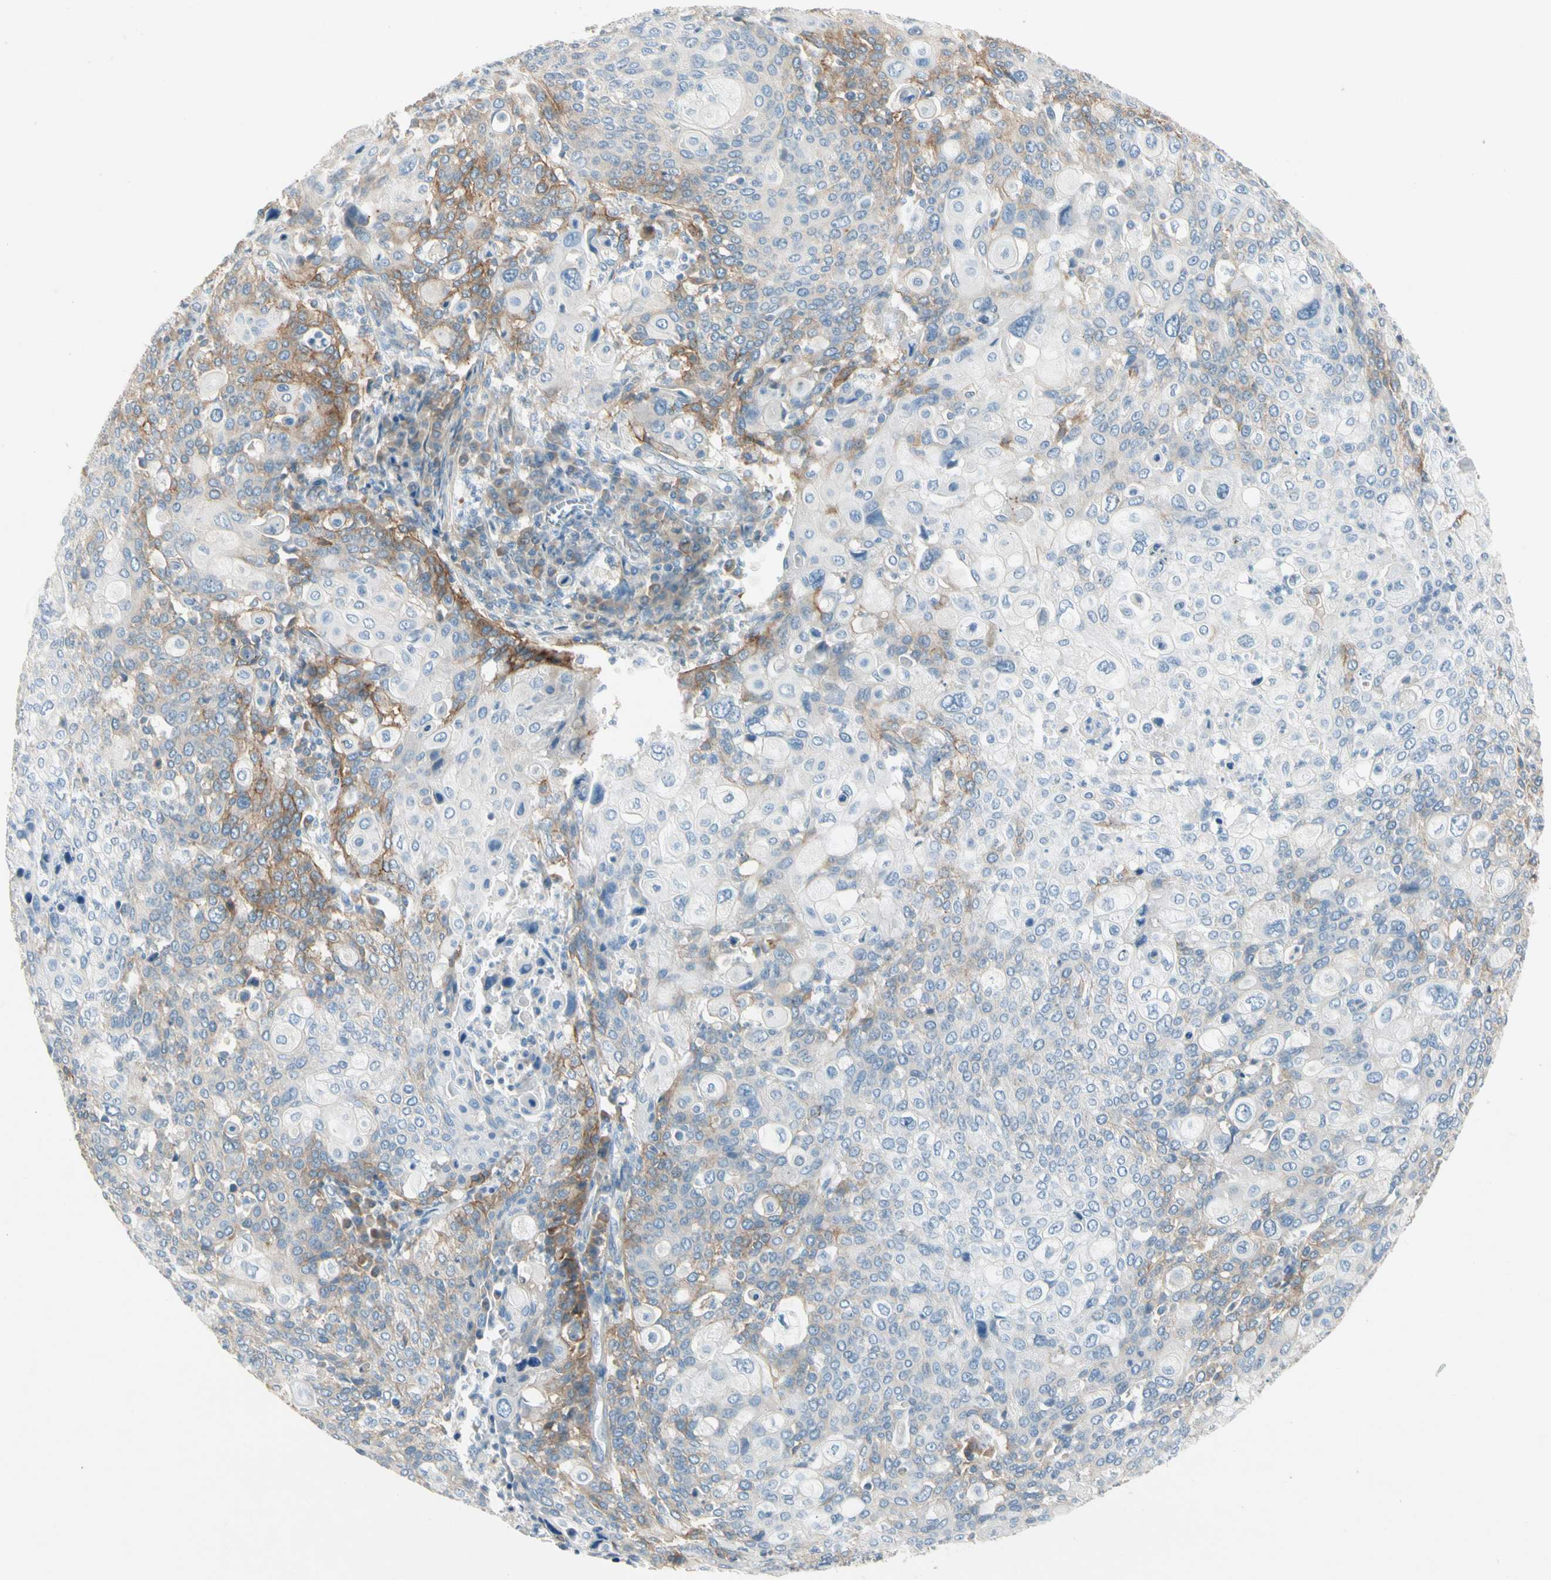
{"staining": {"intensity": "moderate", "quantity": "<25%", "location": "cytoplasmic/membranous"}, "tissue": "cervical cancer", "cell_type": "Tumor cells", "image_type": "cancer", "snomed": [{"axis": "morphology", "description": "Squamous cell carcinoma, NOS"}, {"axis": "topography", "description": "Cervix"}], "caption": "Immunohistochemistry (DAB (3,3'-diaminobenzidine)) staining of human cervical cancer (squamous cell carcinoma) exhibits moderate cytoplasmic/membranous protein staining in approximately <25% of tumor cells. (DAB = brown stain, brightfield microscopy at high magnification).", "gene": "ITGA3", "patient": {"sex": "female", "age": 40}}